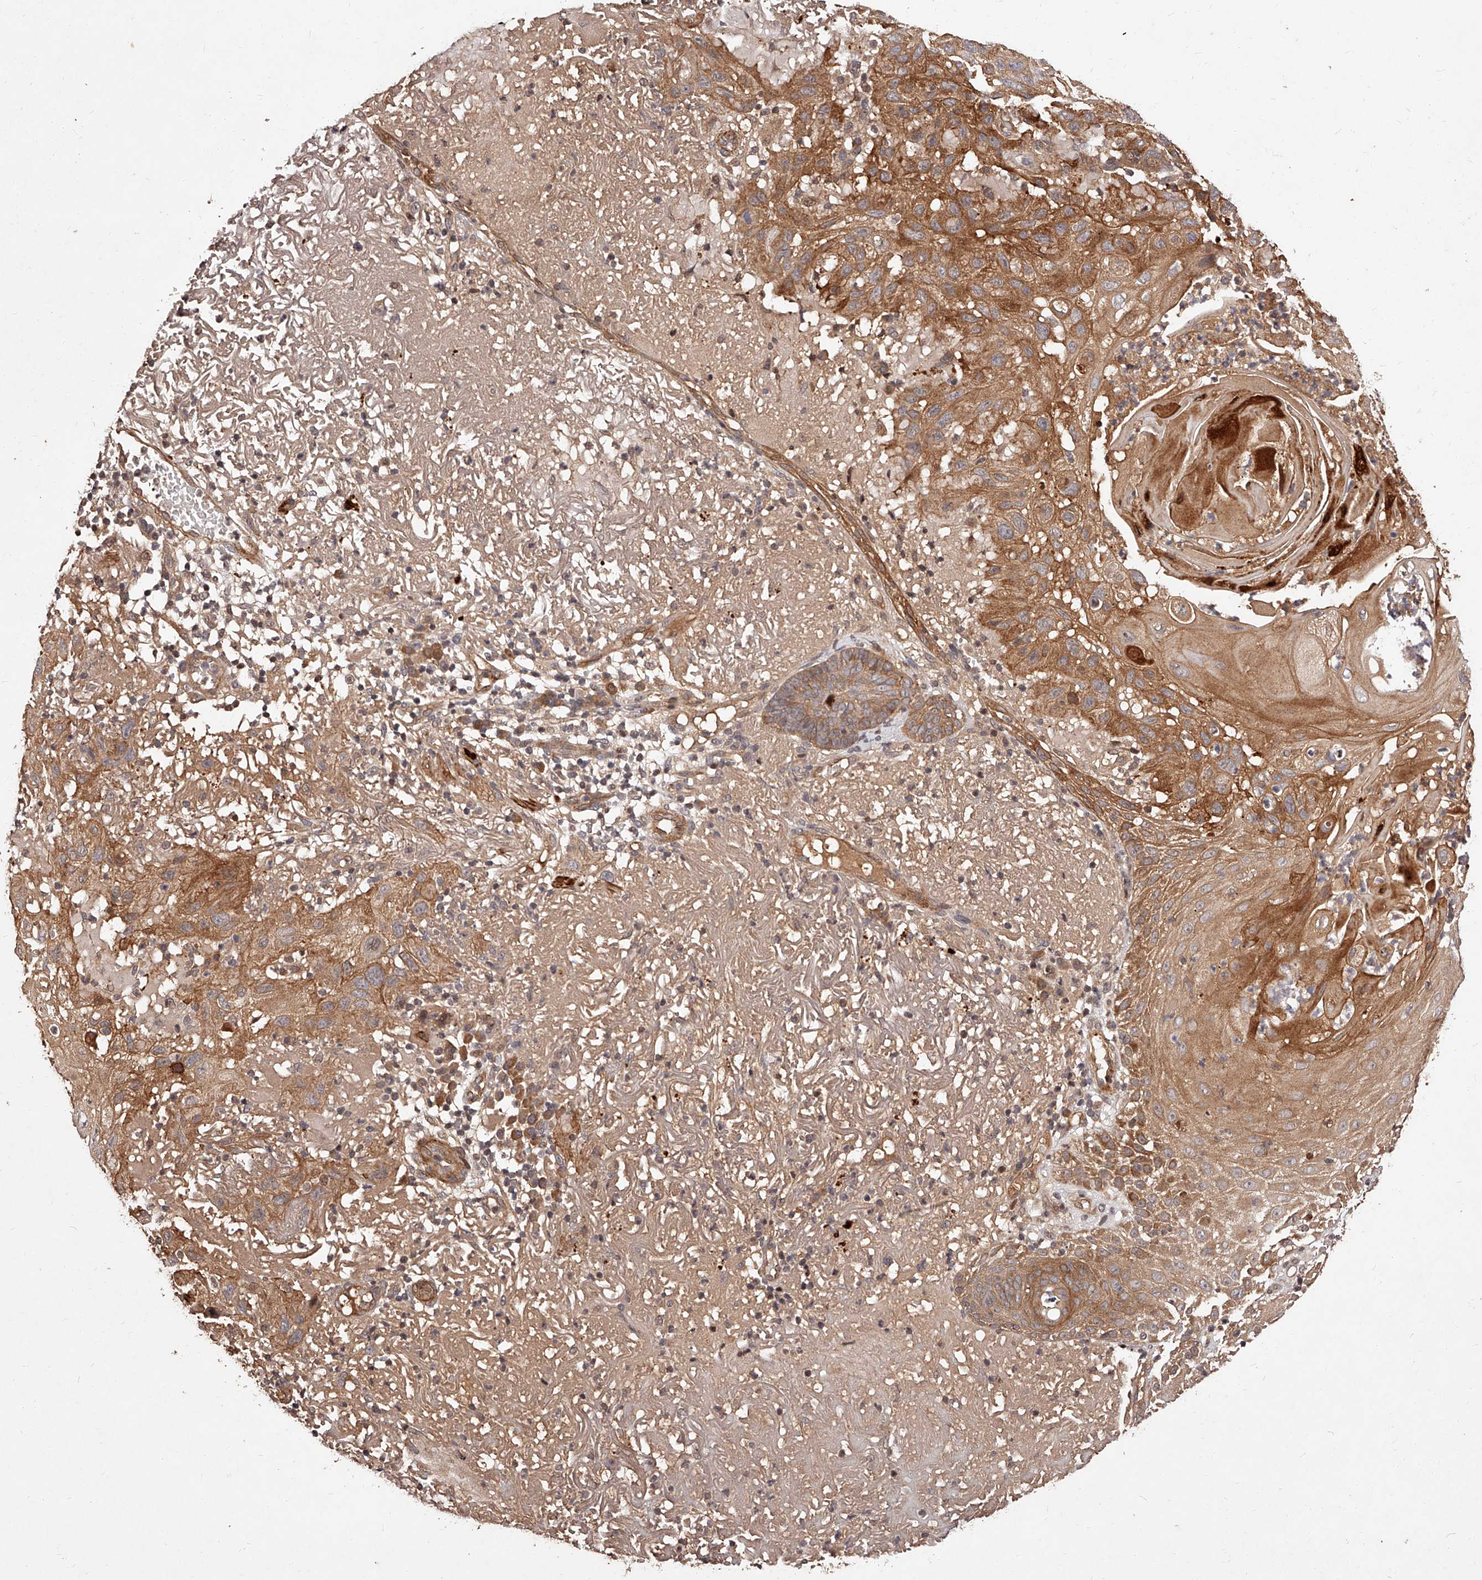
{"staining": {"intensity": "moderate", "quantity": ">75%", "location": "cytoplasmic/membranous"}, "tissue": "skin cancer", "cell_type": "Tumor cells", "image_type": "cancer", "snomed": [{"axis": "morphology", "description": "Normal tissue, NOS"}, {"axis": "morphology", "description": "Squamous cell carcinoma, NOS"}, {"axis": "topography", "description": "Skin"}], "caption": "Human skin cancer (squamous cell carcinoma) stained for a protein (brown) demonstrates moderate cytoplasmic/membranous positive expression in approximately >75% of tumor cells.", "gene": "CUL7", "patient": {"sex": "female", "age": 96}}